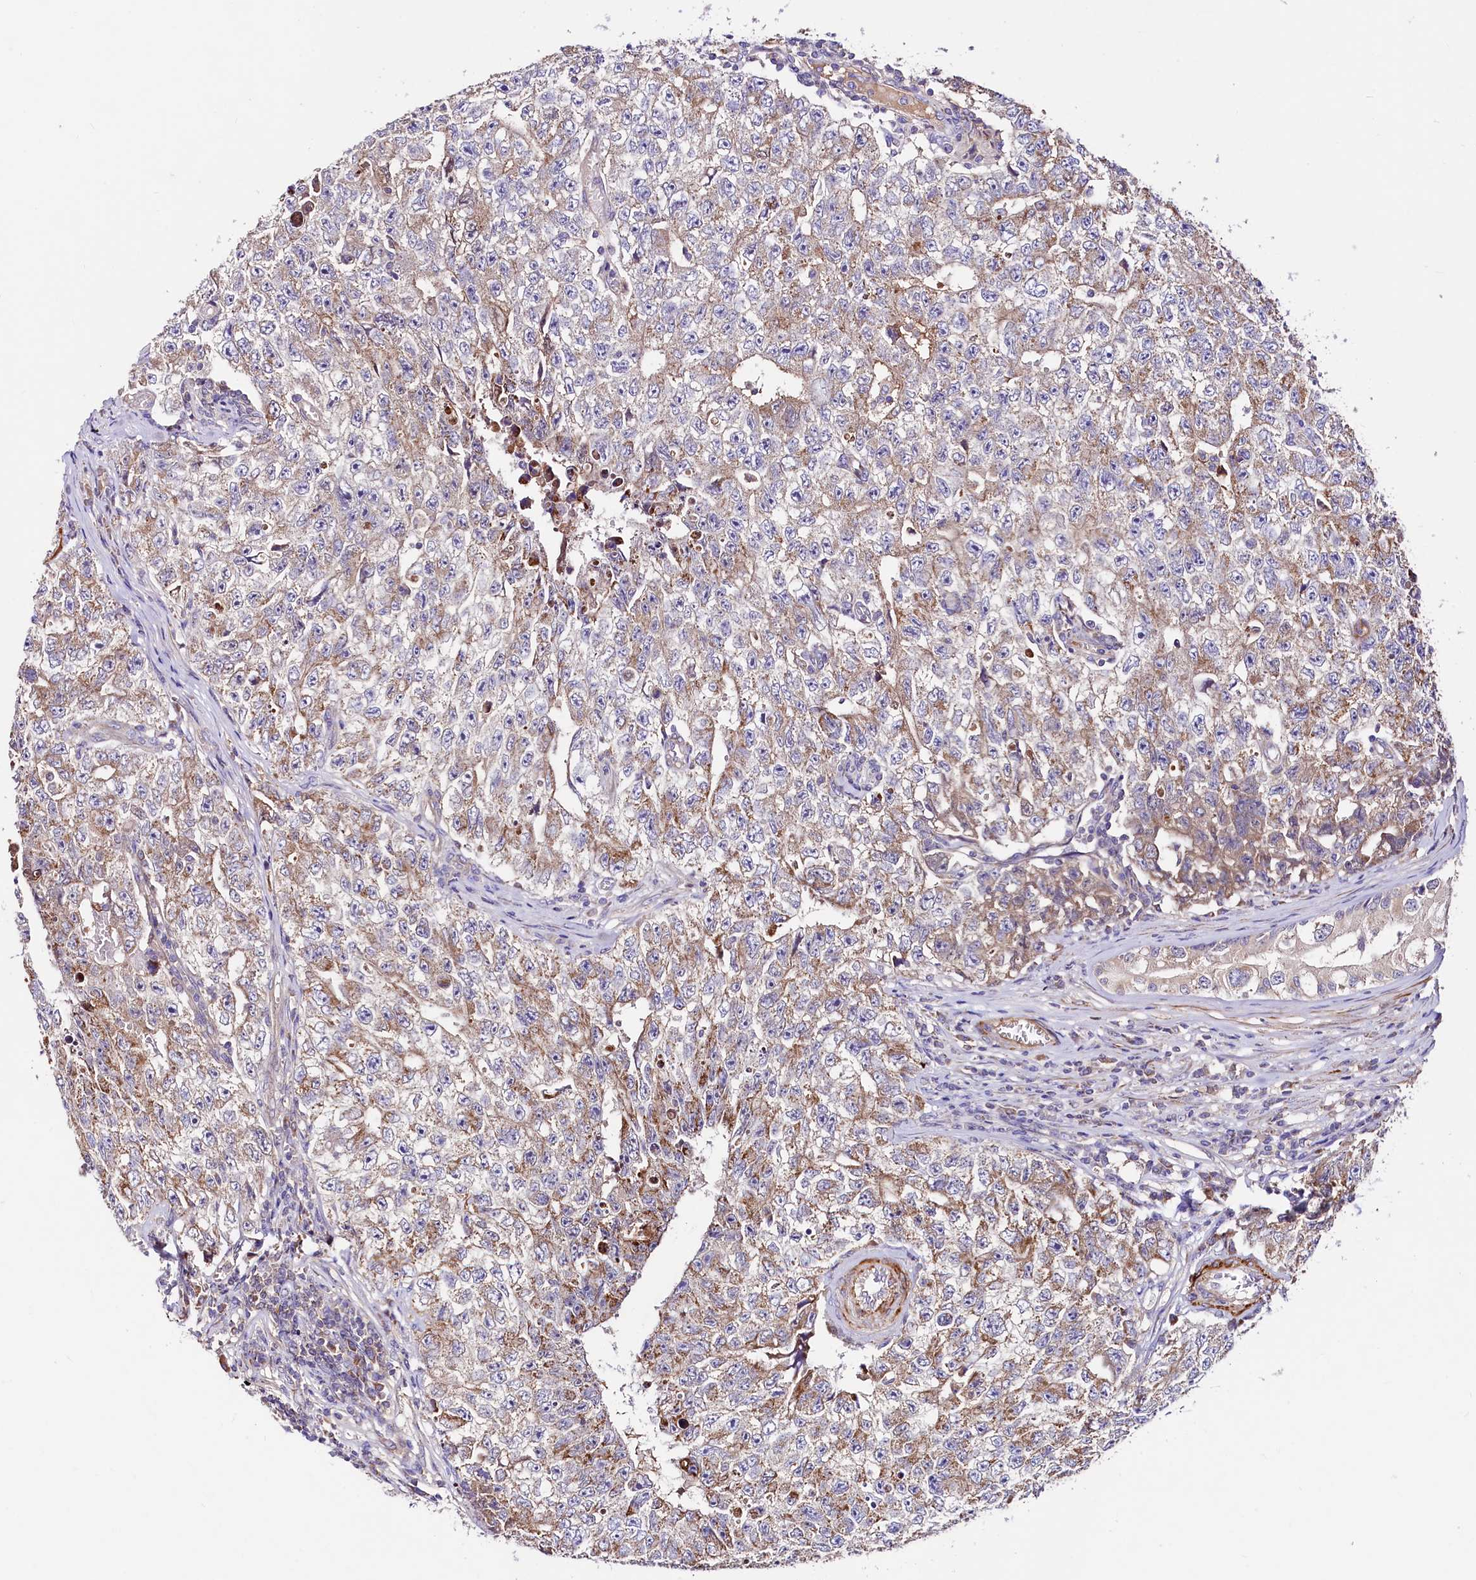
{"staining": {"intensity": "moderate", "quantity": "25%-75%", "location": "cytoplasmic/membranous"}, "tissue": "testis cancer", "cell_type": "Tumor cells", "image_type": "cancer", "snomed": [{"axis": "morphology", "description": "Carcinoma, Embryonal, NOS"}, {"axis": "topography", "description": "Testis"}], "caption": "Testis cancer (embryonal carcinoma) tissue shows moderate cytoplasmic/membranous staining in approximately 25%-75% of tumor cells, visualized by immunohistochemistry.", "gene": "CIAO3", "patient": {"sex": "male", "age": 17}}